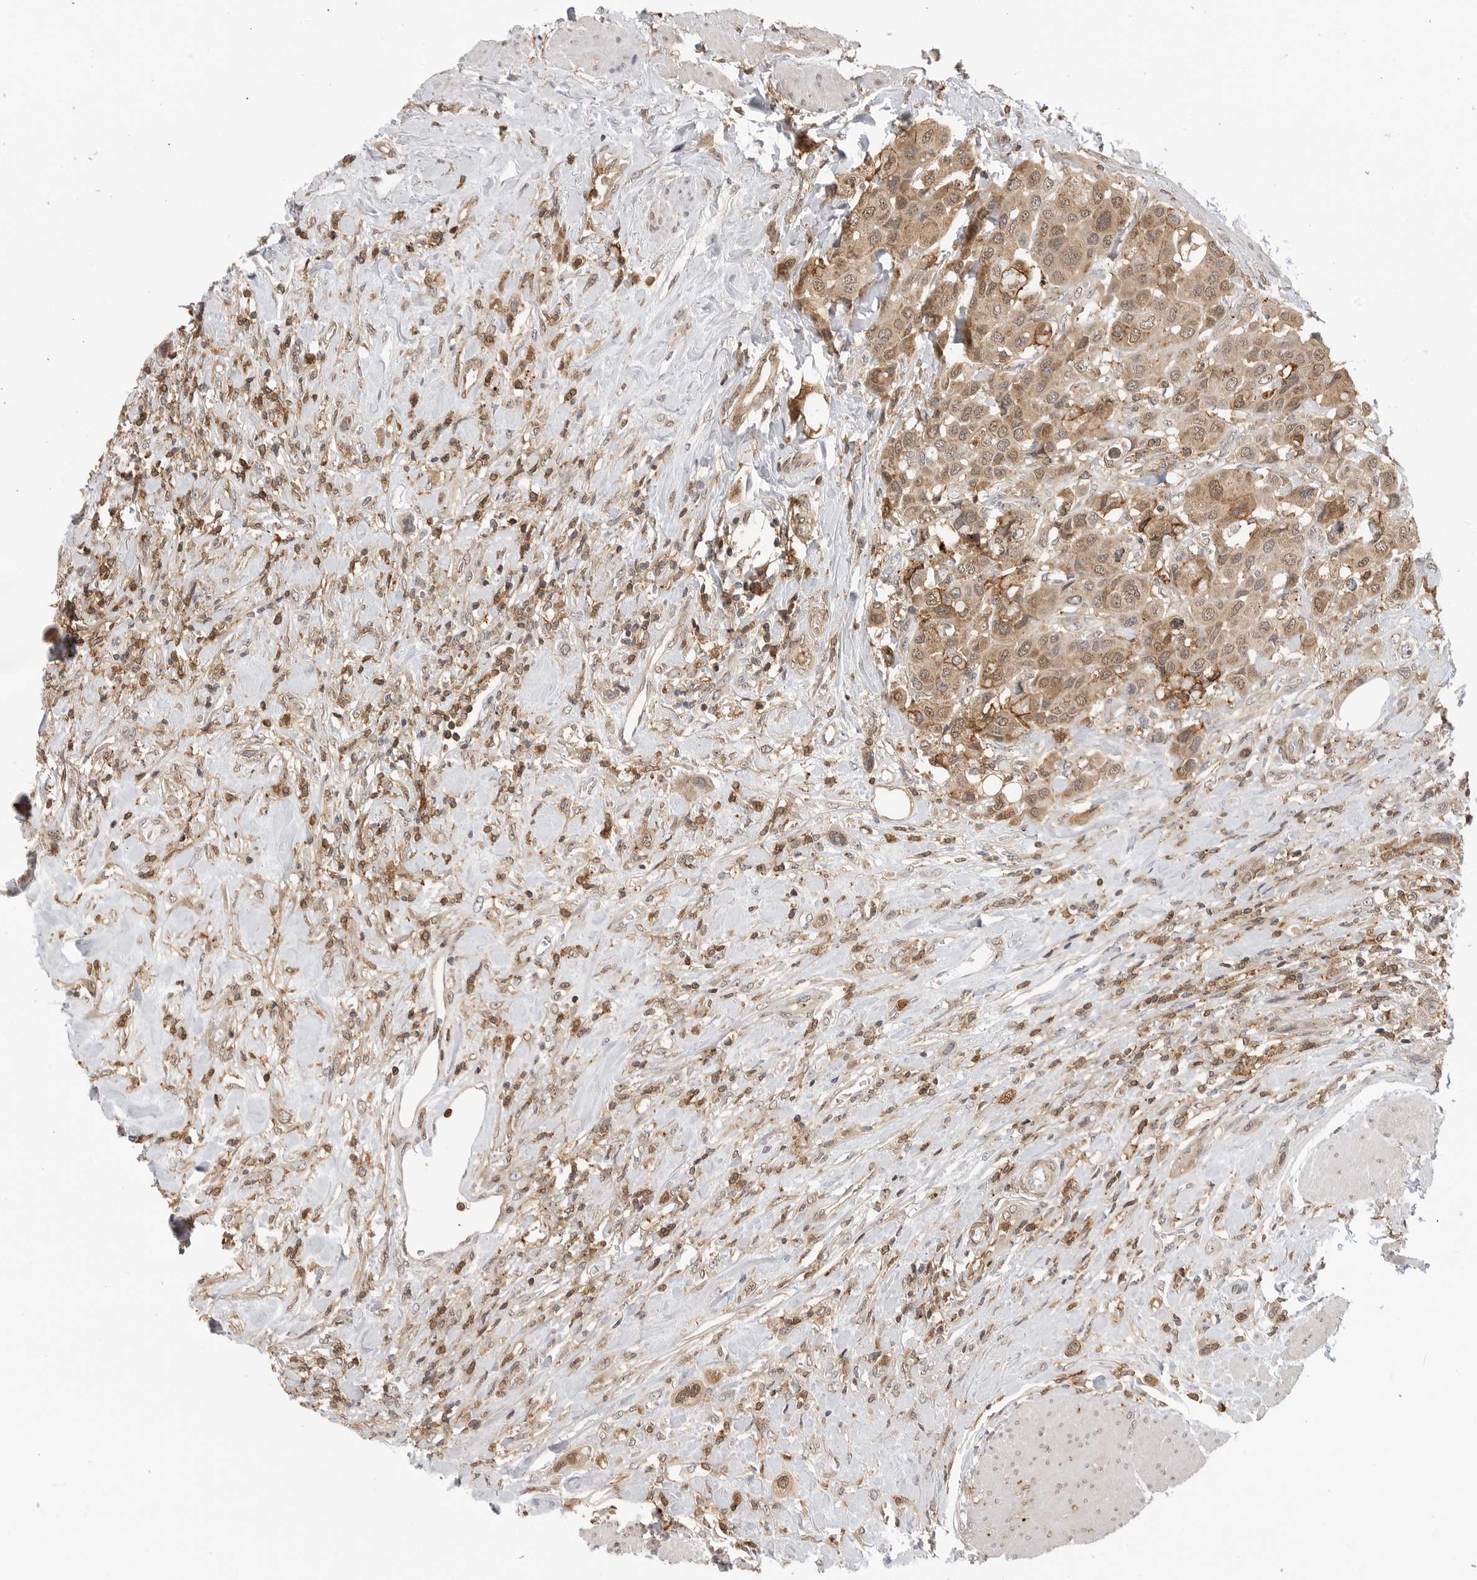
{"staining": {"intensity": "moderate", "quantity": ">75%", "location": "cytoplasmic/membranous,nuclear"}, "tissue": "urothelial cancer", "cell_type": "Tumor cells", "image_type": "cancer", "snomed": [{"axis": "morphology", "description": "Urothelial carcinoma, High grade"}, {"axis": "topography", "description": "Urinary bladder"}], "caption": "A micrograph of human urothelial cancer stained for a protein exhibits moderate cytoplasmic/membranous and nuclear brown staining in tumor cells. Nuclei are stained in blue.", "gene": "ANXA11", "patient": {"sex": "male", "age": 50}}